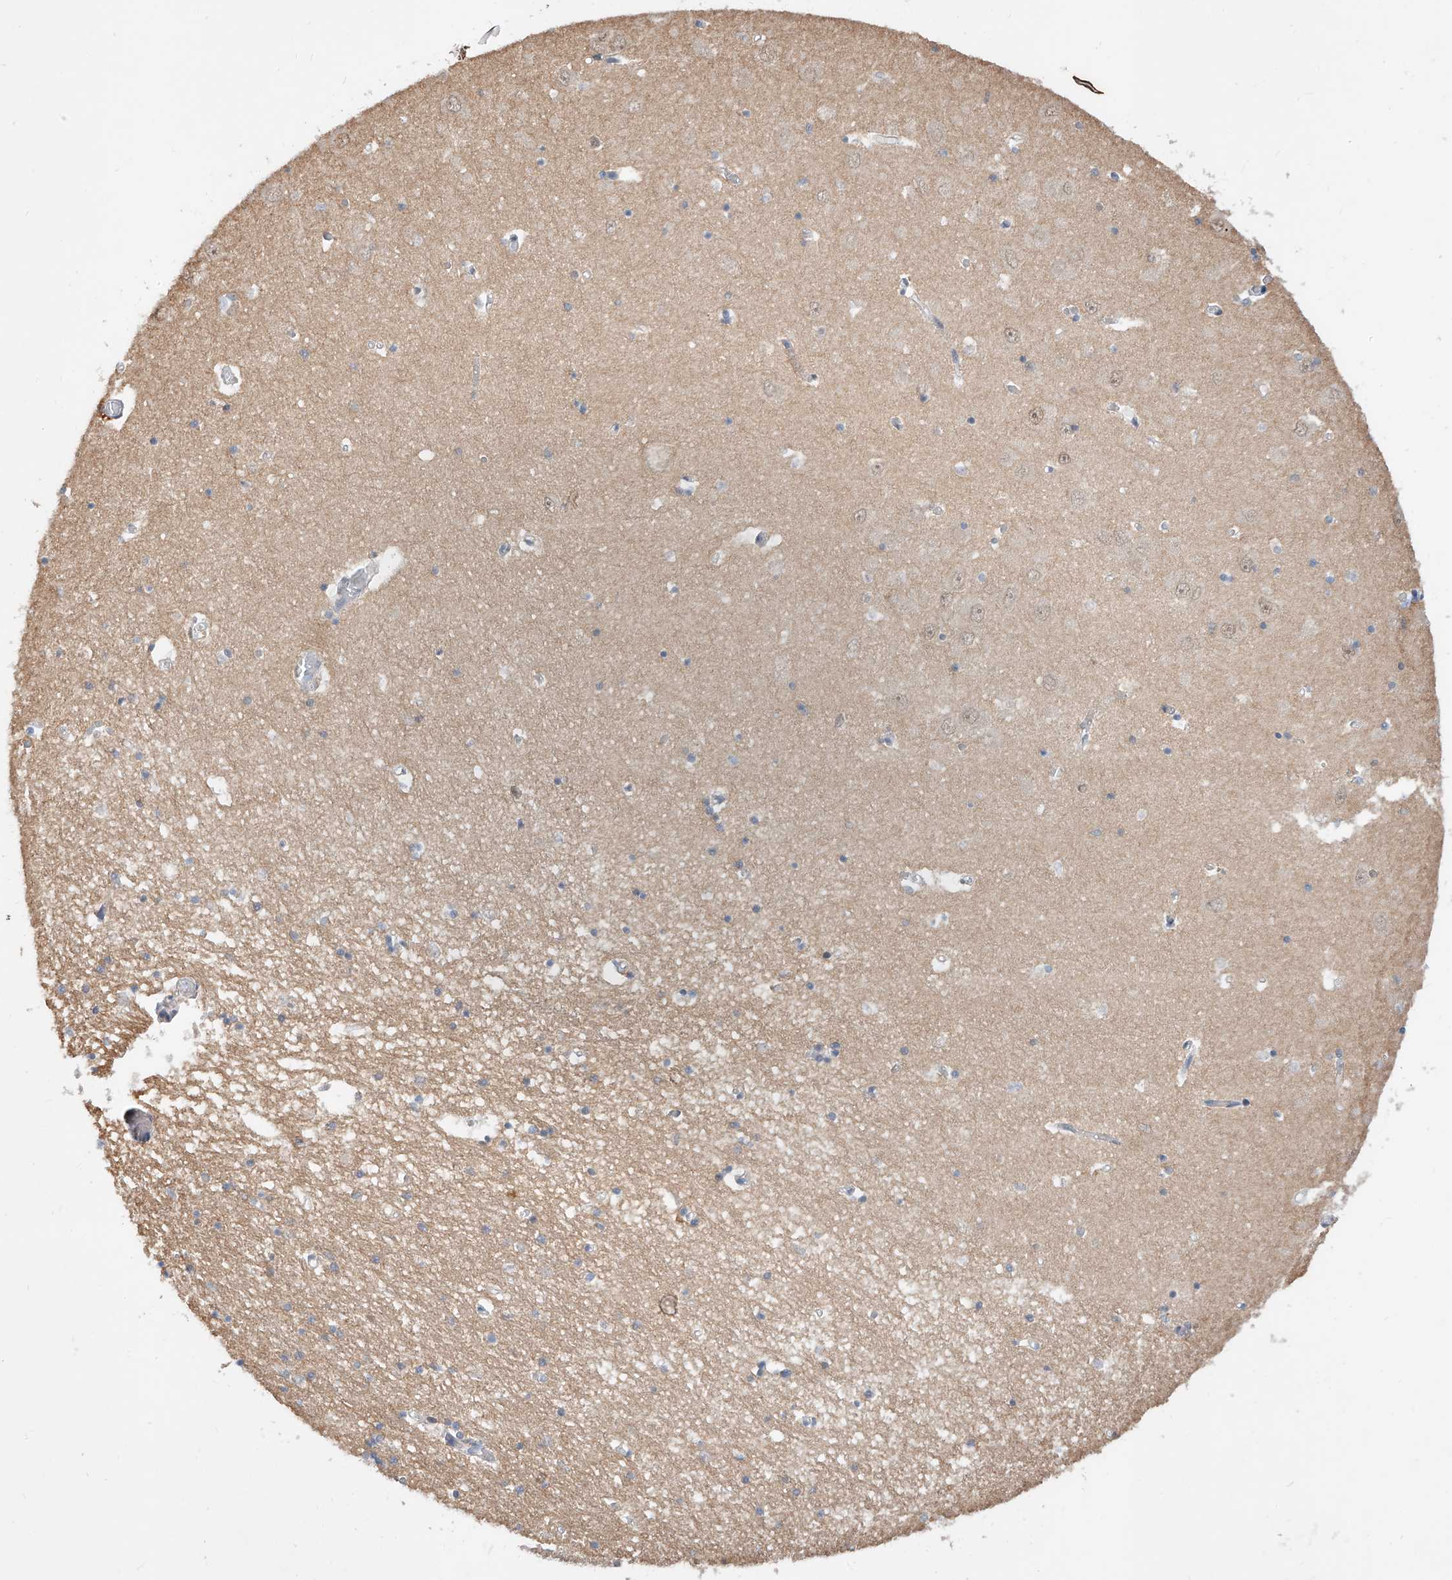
{"staining": {"intensity": "negative", "quantity": "none", "location": "none"}, "tissue": "hippocampus", "cell_type": "Glial cells", "image_type": "normal", "snomed": [{"axis": "morphology", "description": "Normal tissue, NOS"}, {"axis": "topography", "description": "Hippocampus"}], "caption": "Immunohistochemical staining of unremarkable hippocampus reveals no significant staining in glial cells. (Stains: DAB (3,3'-diaminobenzidine) IHC with hematoxylin counter stain, Microscopy: brightfield microscopy at high magnification).", "gene": "DIRAS3", "patient": {"sex": "male", "age": 70}}